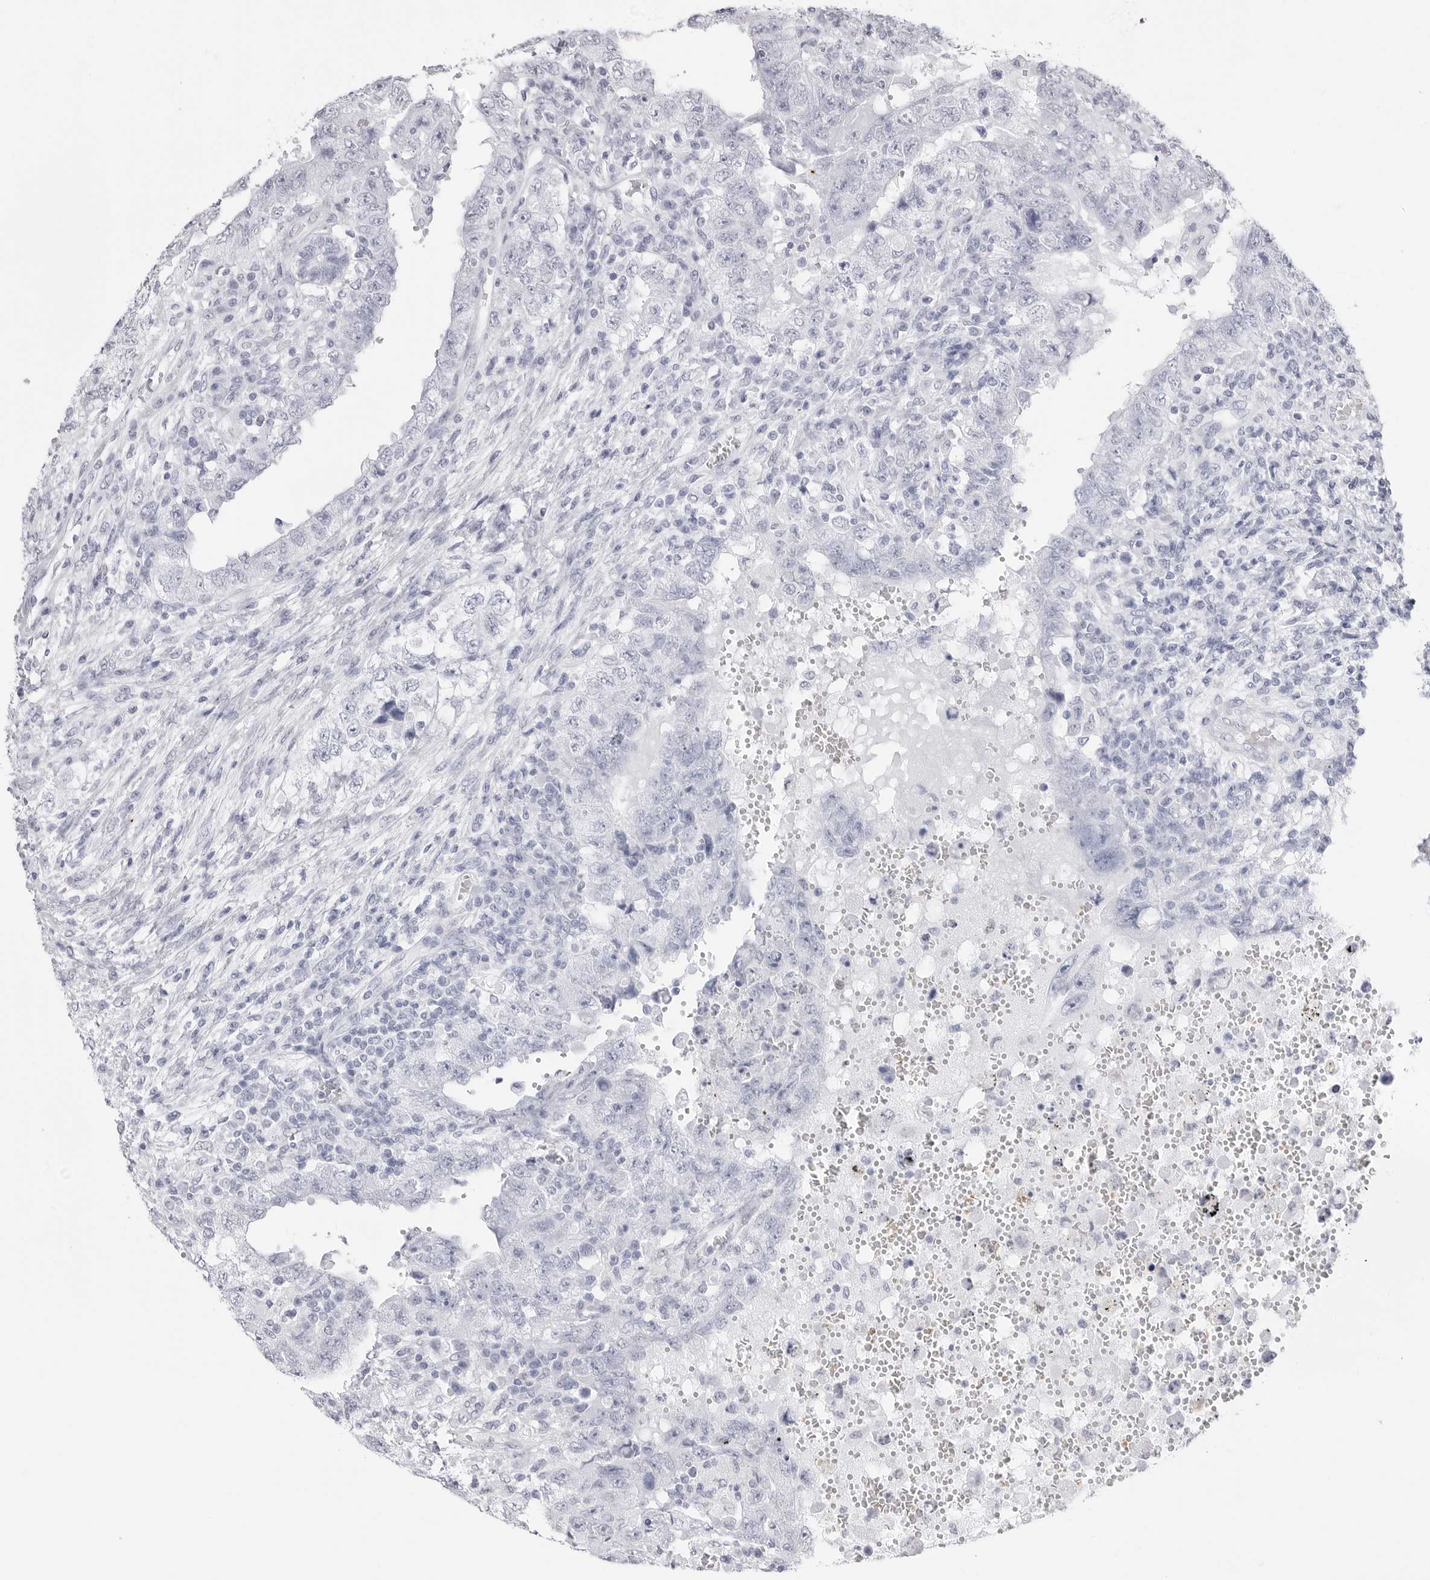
{"staining": {"intensity": "negative", "quantity": "none", "location": "none"}, "tissue": "testis cancer", "cell_type": "Tumor cells", "image_type": "cancer", "snomed": [{"axis": "morphology", "description": "Carcinoma, Embryonal, NOS"}, {"axis": "topography", "description": "Testis"}], "caption": "Testis embryonal carcinoma stained for a protein using immunohistochemistry reveals no staining tumor cells.", "gene": "TSSK1B", "patient": {"sex": "male", "age": 26}}